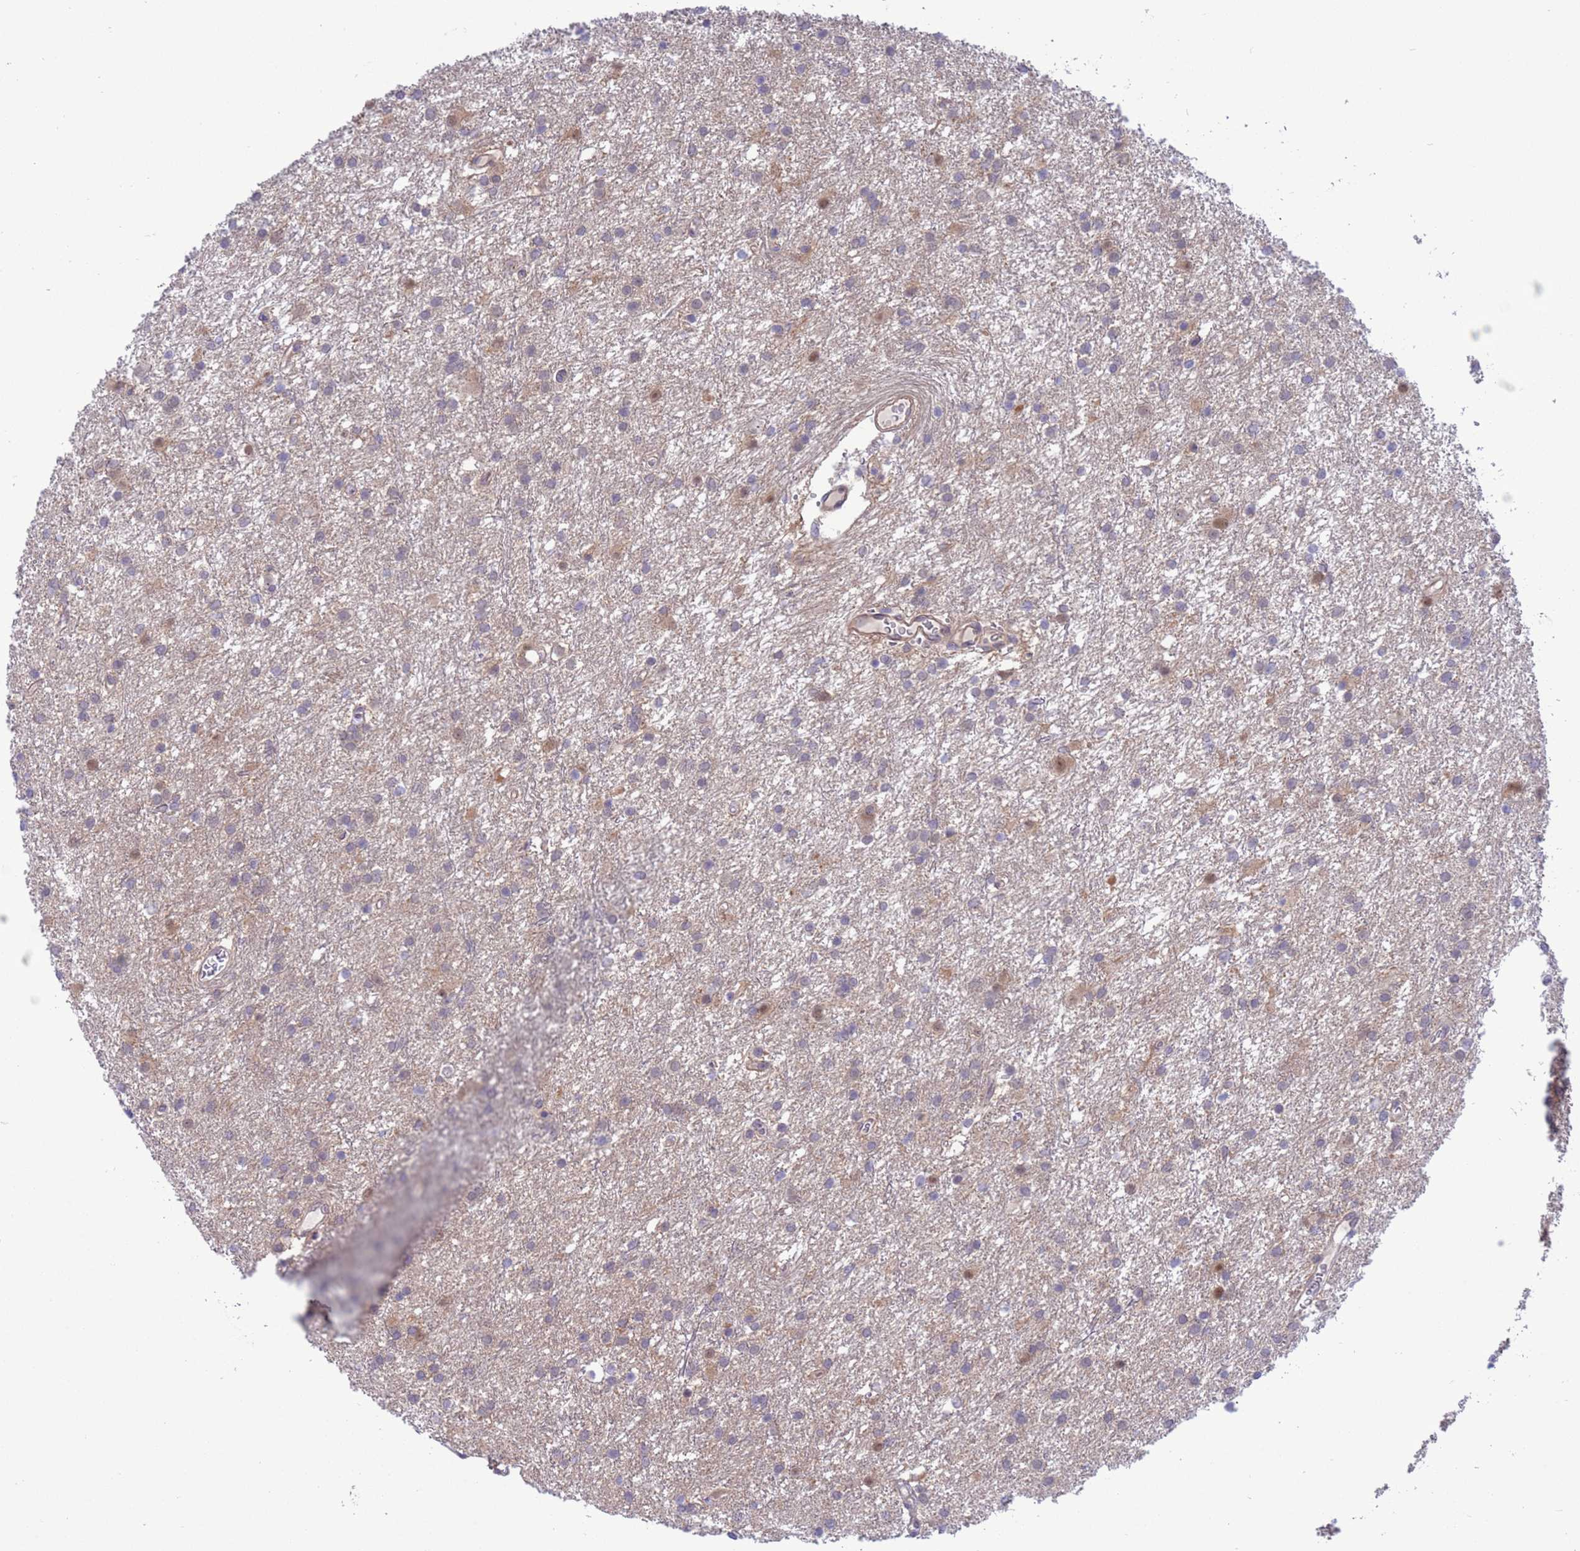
{"staining": {"intensity": "negative", "quantity": "none", "location": "none"}, "tissue": "glioma", "cell_type": "Tumor cells", "image_type": "cancer", "snomed": [{"axis": "morphology", "description": "Glioma, malignant, High grade"}, {"axis": "topography", "description": "Brain"}], "caption": "DAB immunohistochemical staining of glioma demonstrates no significant expression in tumor cells.", "gene": "ZNF461", "patient": {"sex": "female", "age": 50}}